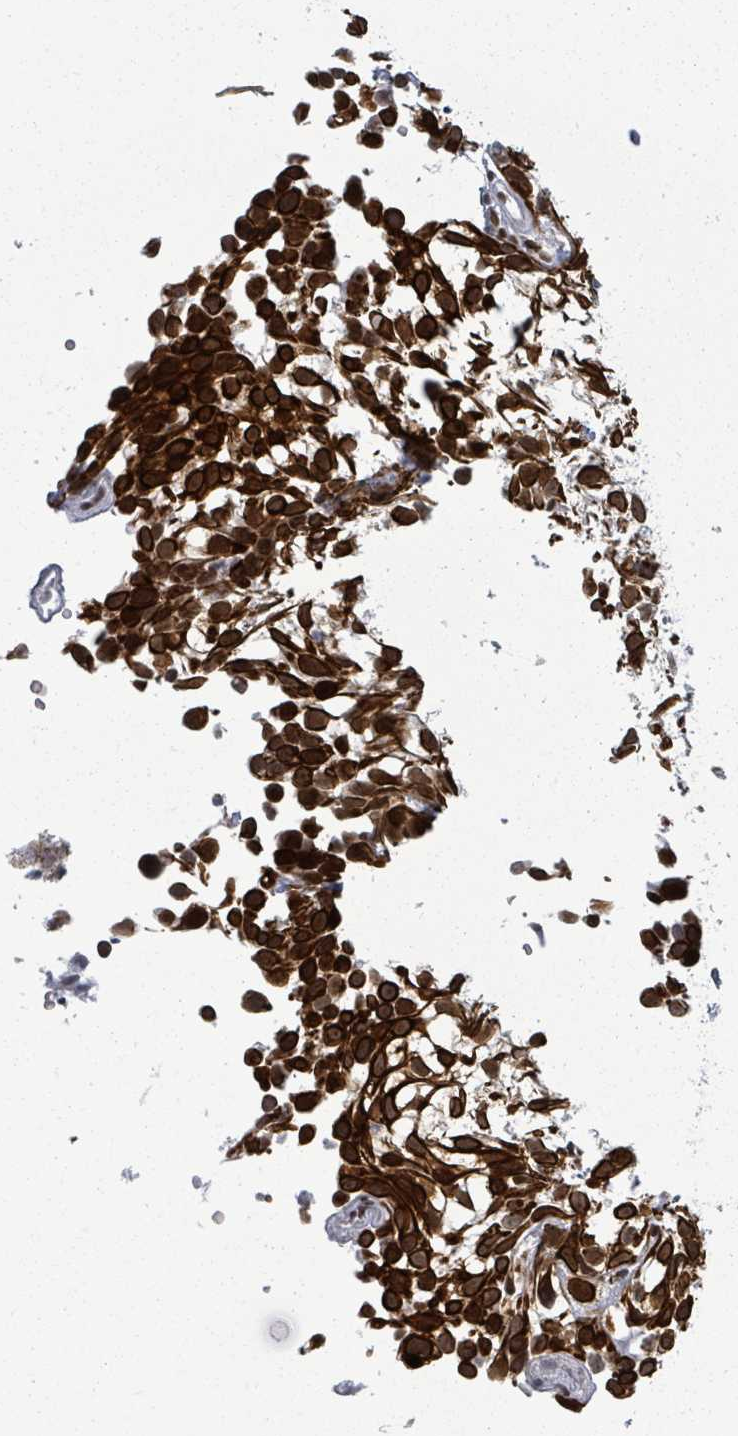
{"staining": {"intensity": "strong", "quantity": ">75%", "location": "cytoplasmic/membranous,nuclear"}, "tissue": "urothelial cancer", "cell_type": "Tumor cells", "image_type": "cancer", "snomed": [{"axis": "morphology", "description": "Urothelial carcinoma, High grade"}, {"axis": "topography", "description": "Urinary bladder"}], "caption": "Approximately >75% of tumor cells in human urothelial cancer show strong cytoplasmic/membranous and nuclear protein staining as visualized by brown immunohistochemical staining.", "gene": "ERCC5", "patient": {"sex": "male", "age": 56}}